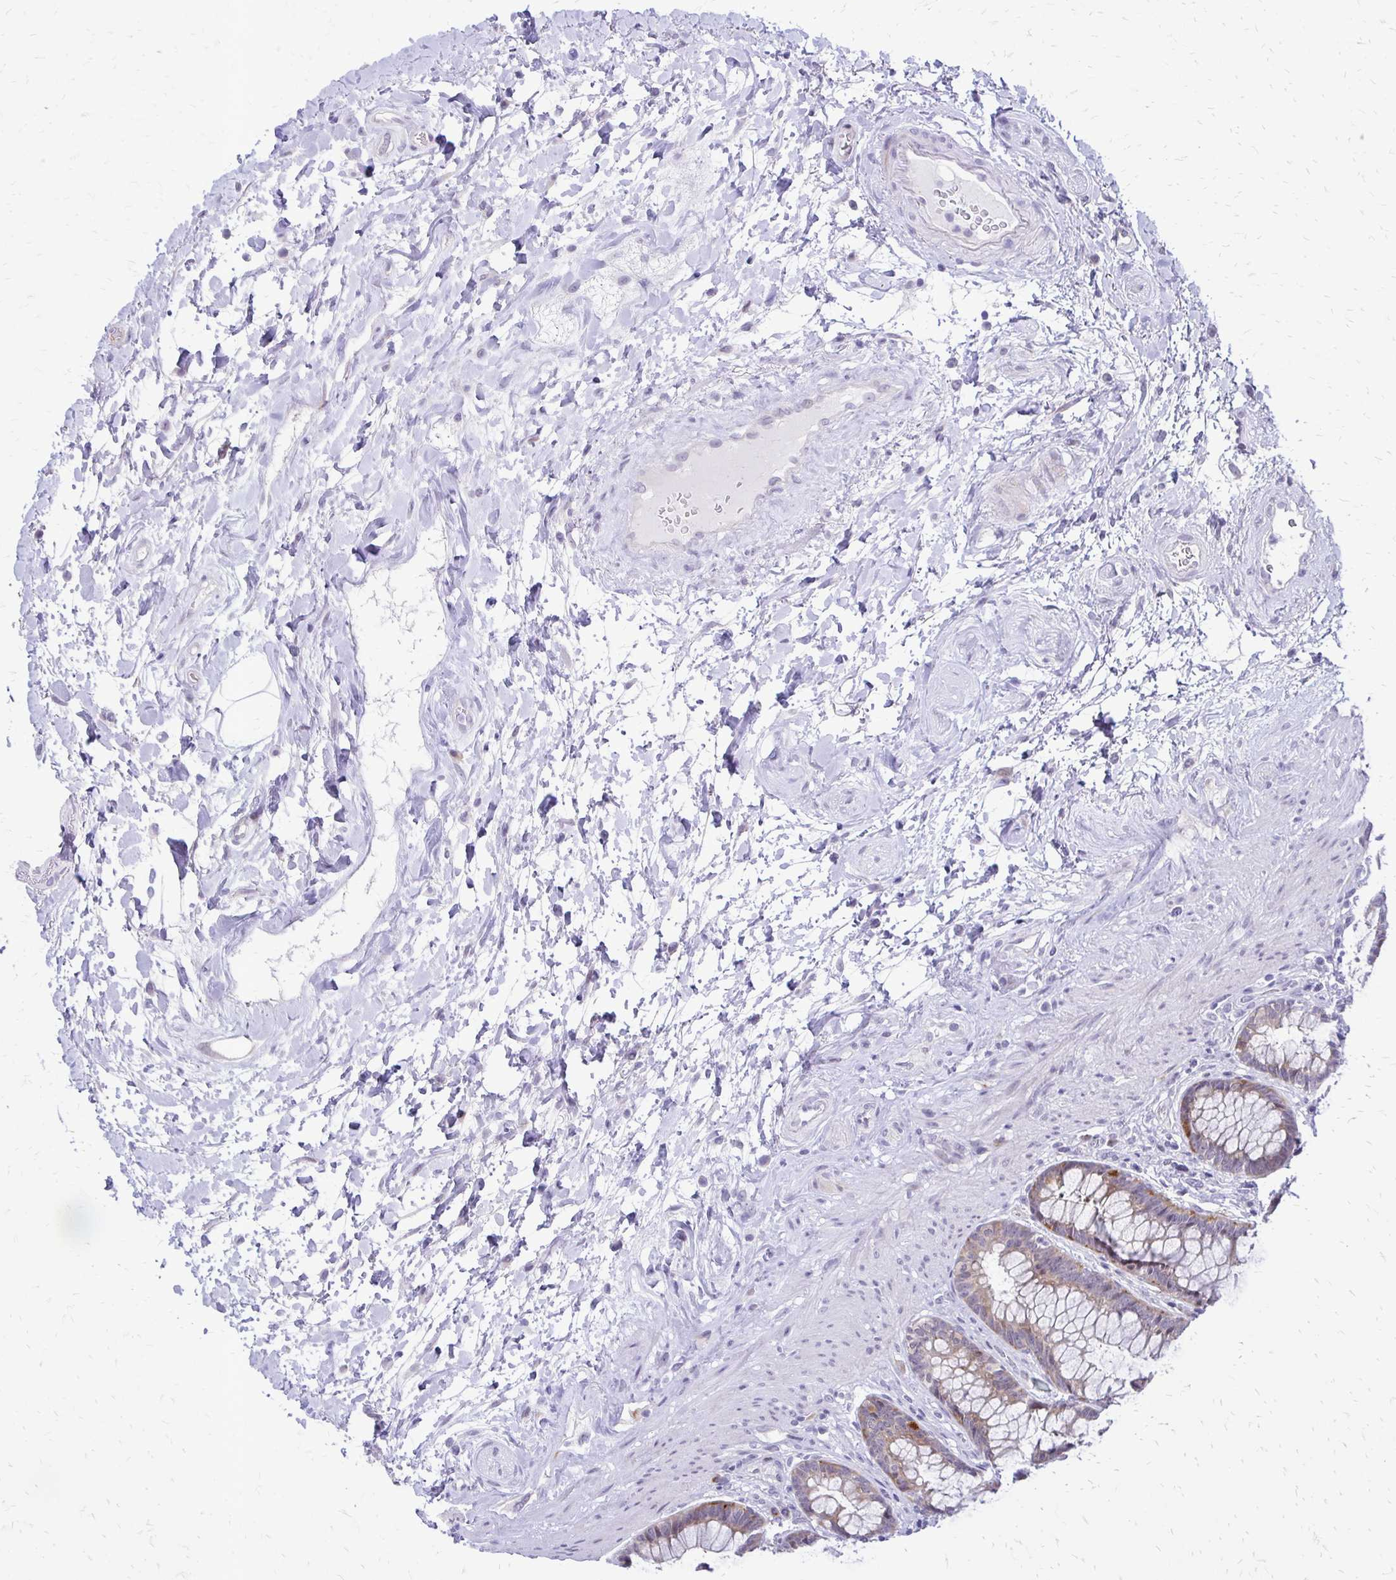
{"staining": {"intensity": "moderate", "quantity": "<25%", "location": "cytoplasmic/membranous"}, "tissue": "rectum", "cell_type": "Glandular cells", "image_type": "normal", "snomed": [{"axis": "morphology", "description": "Normal tissue, NOS"}, {"axis": "topography", "description": "Rectum"}], "caption": "Rectum was stained to show a protein in brown. There is low levels of moderate cytoplasmic/membranous staining in approximately <25% of glandular cells.", "gene": "EPYC", "patient": {"sex": "male", "age": 72}}